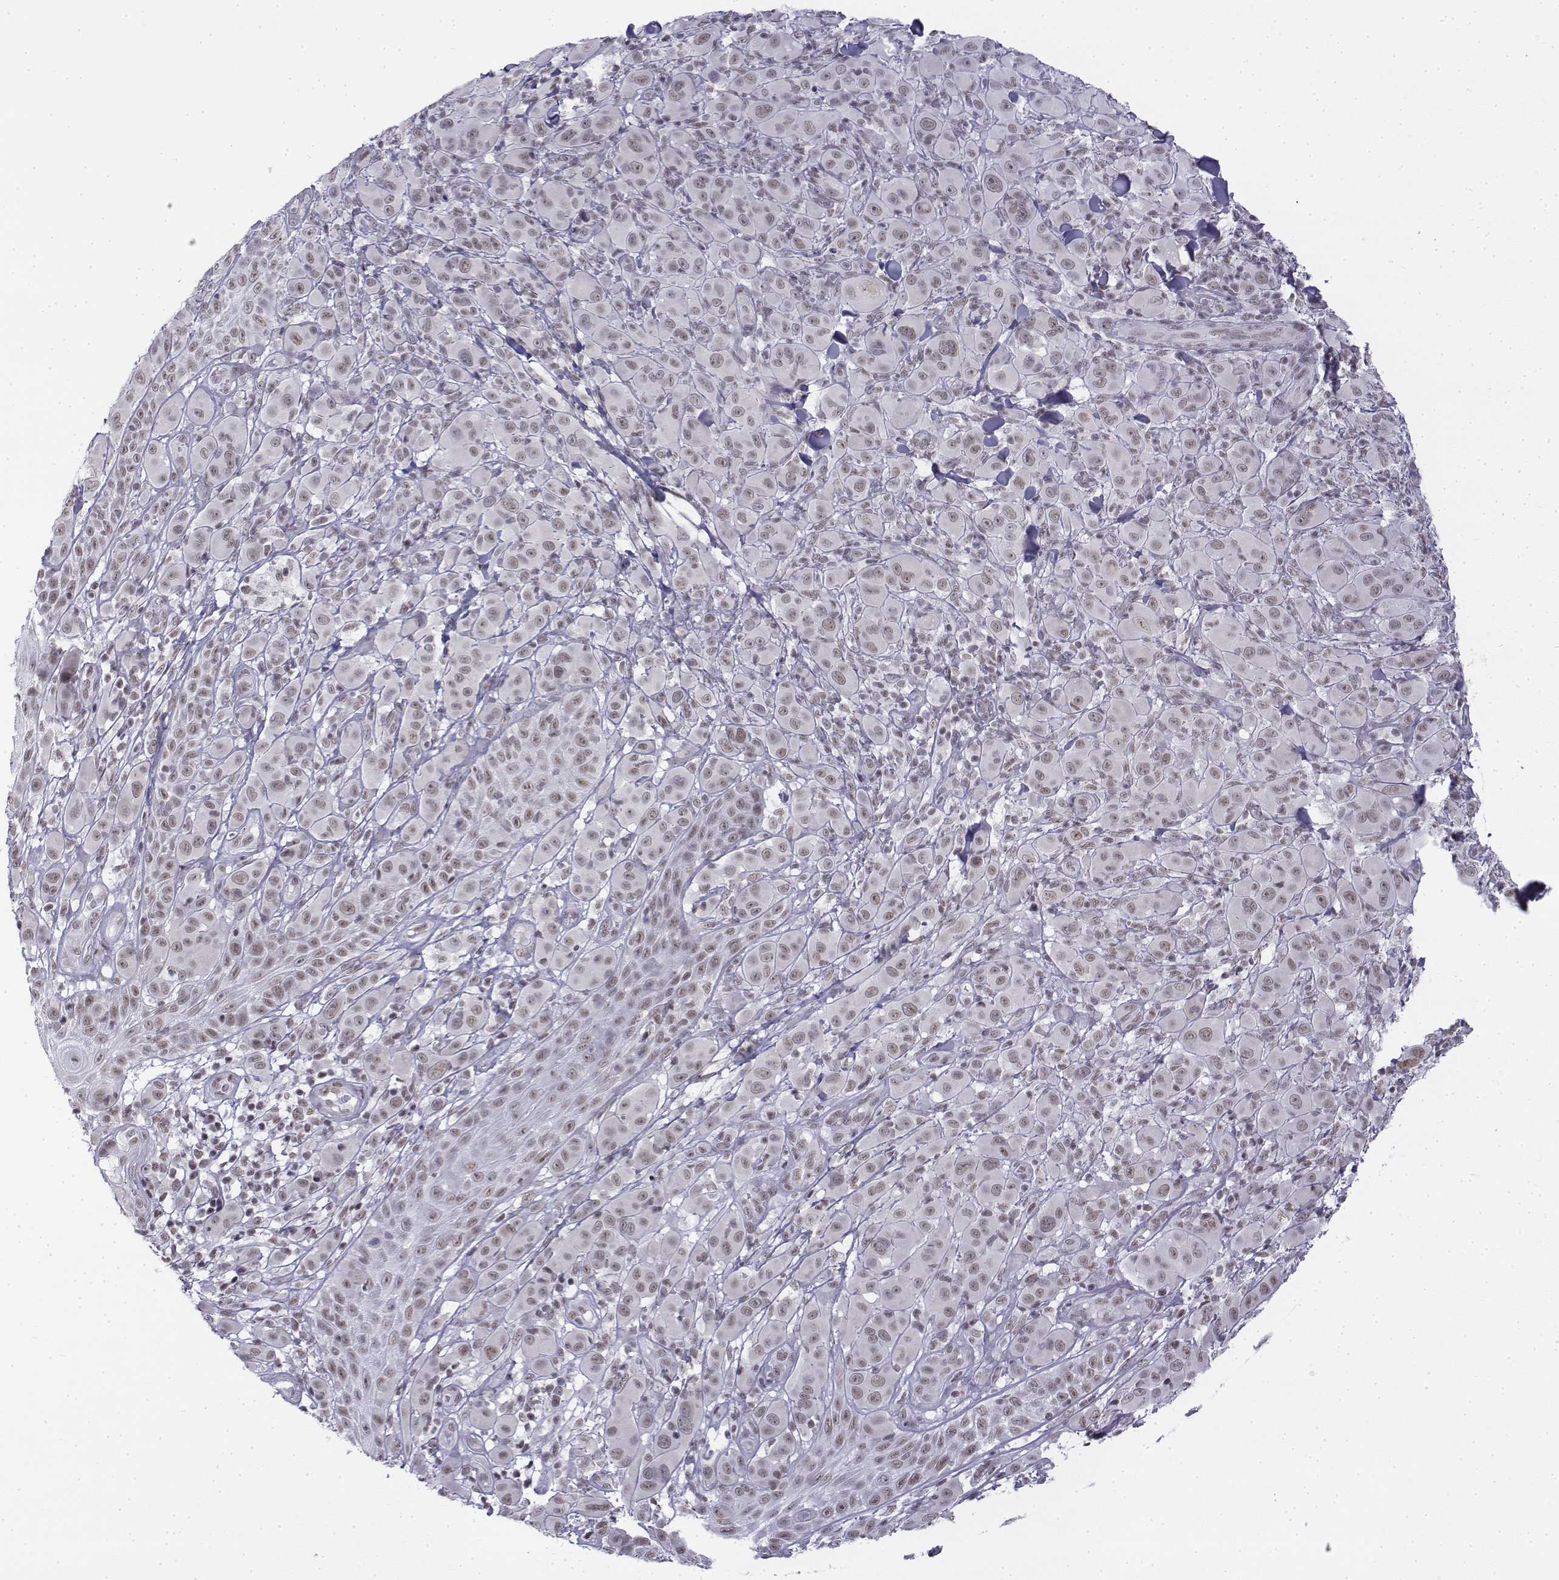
{"staining": {"intensity": "weak", "quantity": ">75%", "location": "nuclear"}, "tissue": "melanoma", "cell_type": "Tumor cells", "image_type": "cancer", "snomed": [{"axis": "morphology", "description": "Malignant melanoma, NOS"}, {"axis": "topography", "description": "Skin"}], "caption": "IHC (DAB (3,3'-diaminobenzidine)) staining of human malignant melanoma reveals weak nuclear protein staining in about >75% of tumor cells.", "gene": "SETD1A", "patient": {"sex": "female", "age": 87}}